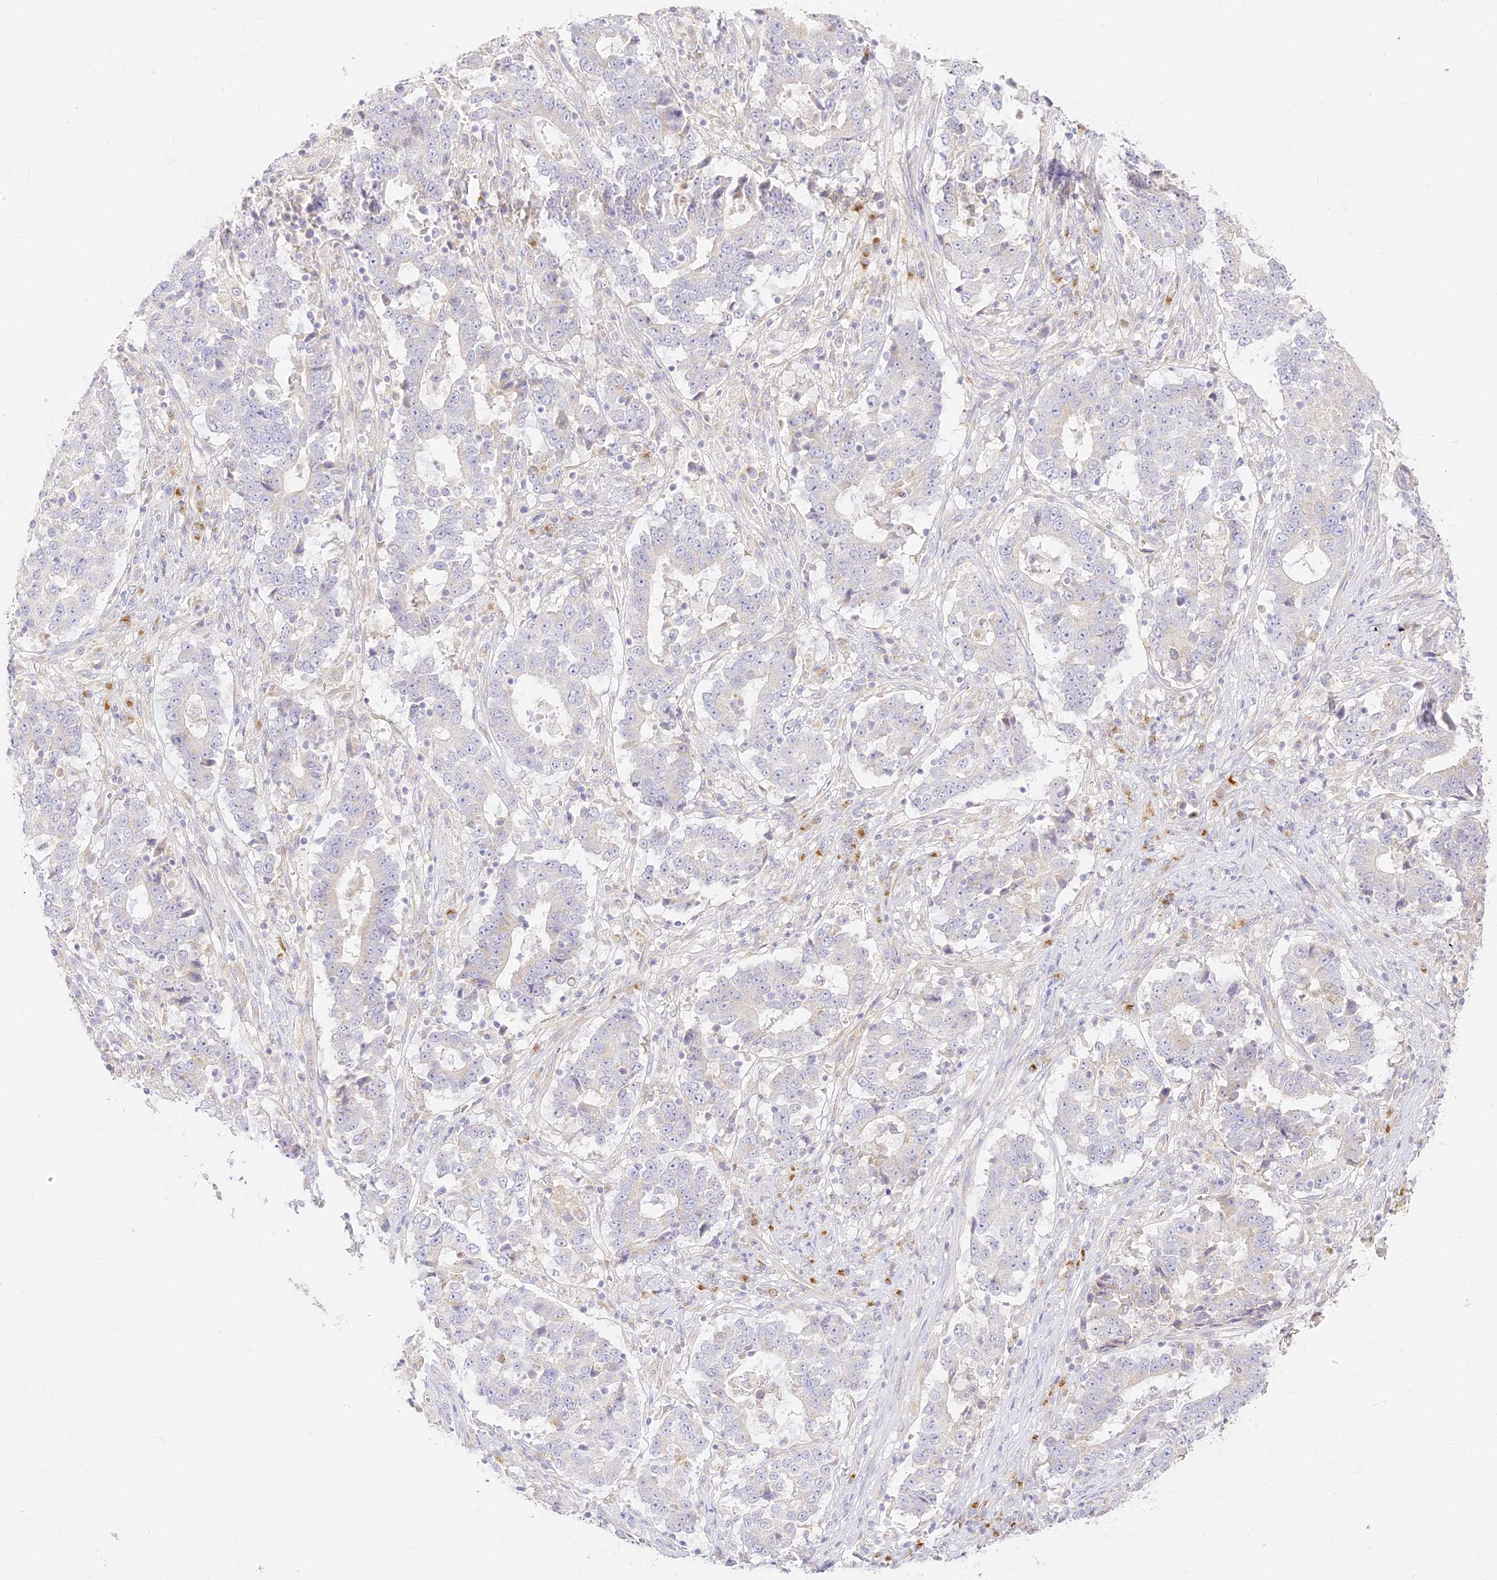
{"staining": {"intensity": "negative", "quantity": "none", "location": "none"}, "tissue": "stomach cancer", "cell_type": "Tumor cells", "image_type": "cancer", "snomed": [{"axis": "morphology", "description": "Adenocarcinoma, NOS"}, {"axis": "topography", "description": "Stomach"}], "caption": "This is an immunohistochemistry (IHC) image of adenocarcinoma (stomach). There is no staining in tumor cells.", "gene": "SEC13", "patient": {"sex": "male", "age": 59}}